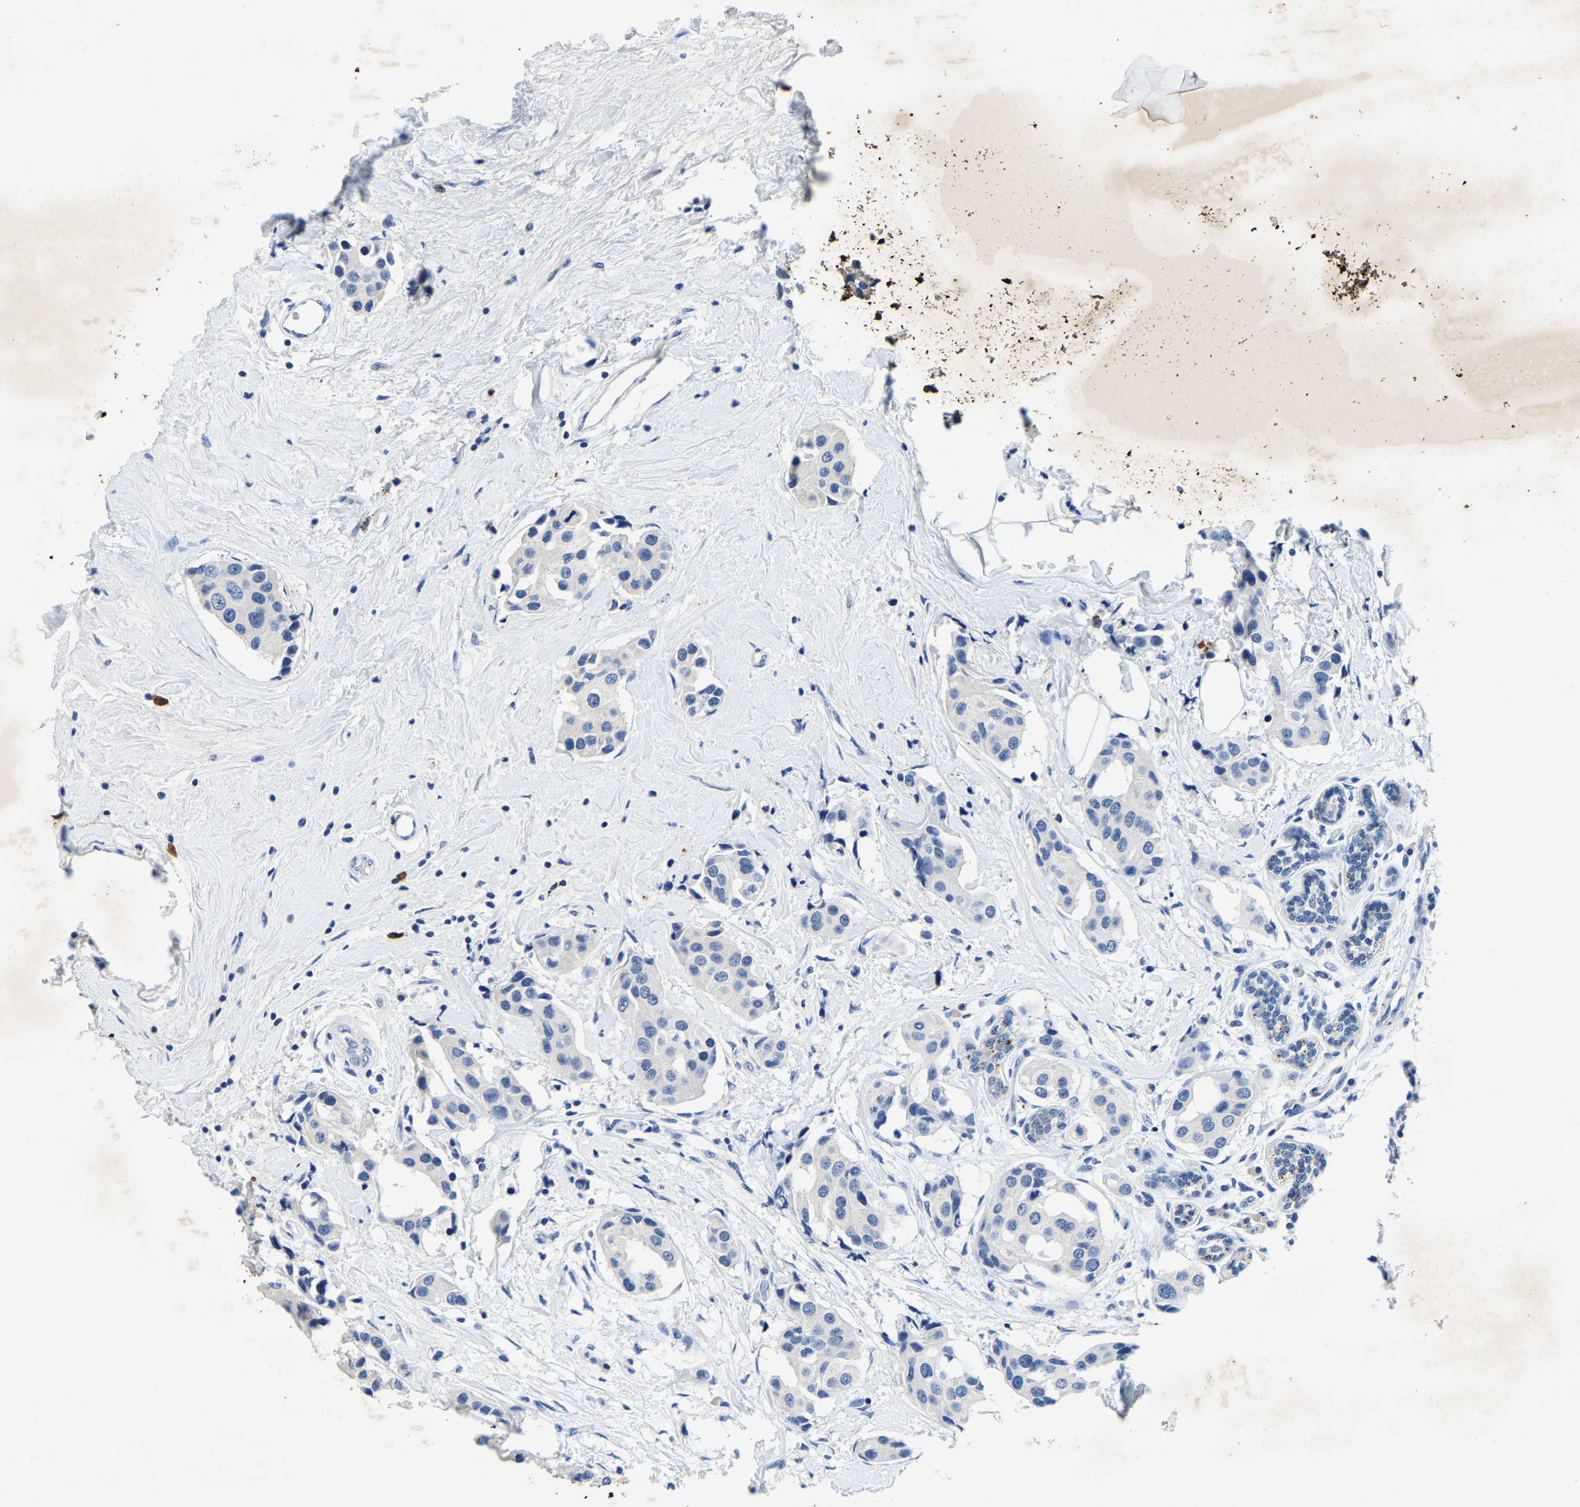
{"staining": {"intensity": "negative", "quantity": "none", "location": "none"}, "tissue": "breast cancer", "cell_type": "Tumor cells", "image_type": "cancer", "snomed": [{"axis": "morphology", "description": "Normal tissue, NOS"}, {"axis": "morphology", "description": "Duct carcinoma"}, {"axis": "topography", "description": "Breast"}], "caption": "This photomicrograph is of breast cancer stained with immunohistochemistry to label a protein in brown with the nuclei are counter-stained blue. There is no positivity in tumor cells.", "gene": "UBN2", "patient": {"sex": "female", "age": 39}}